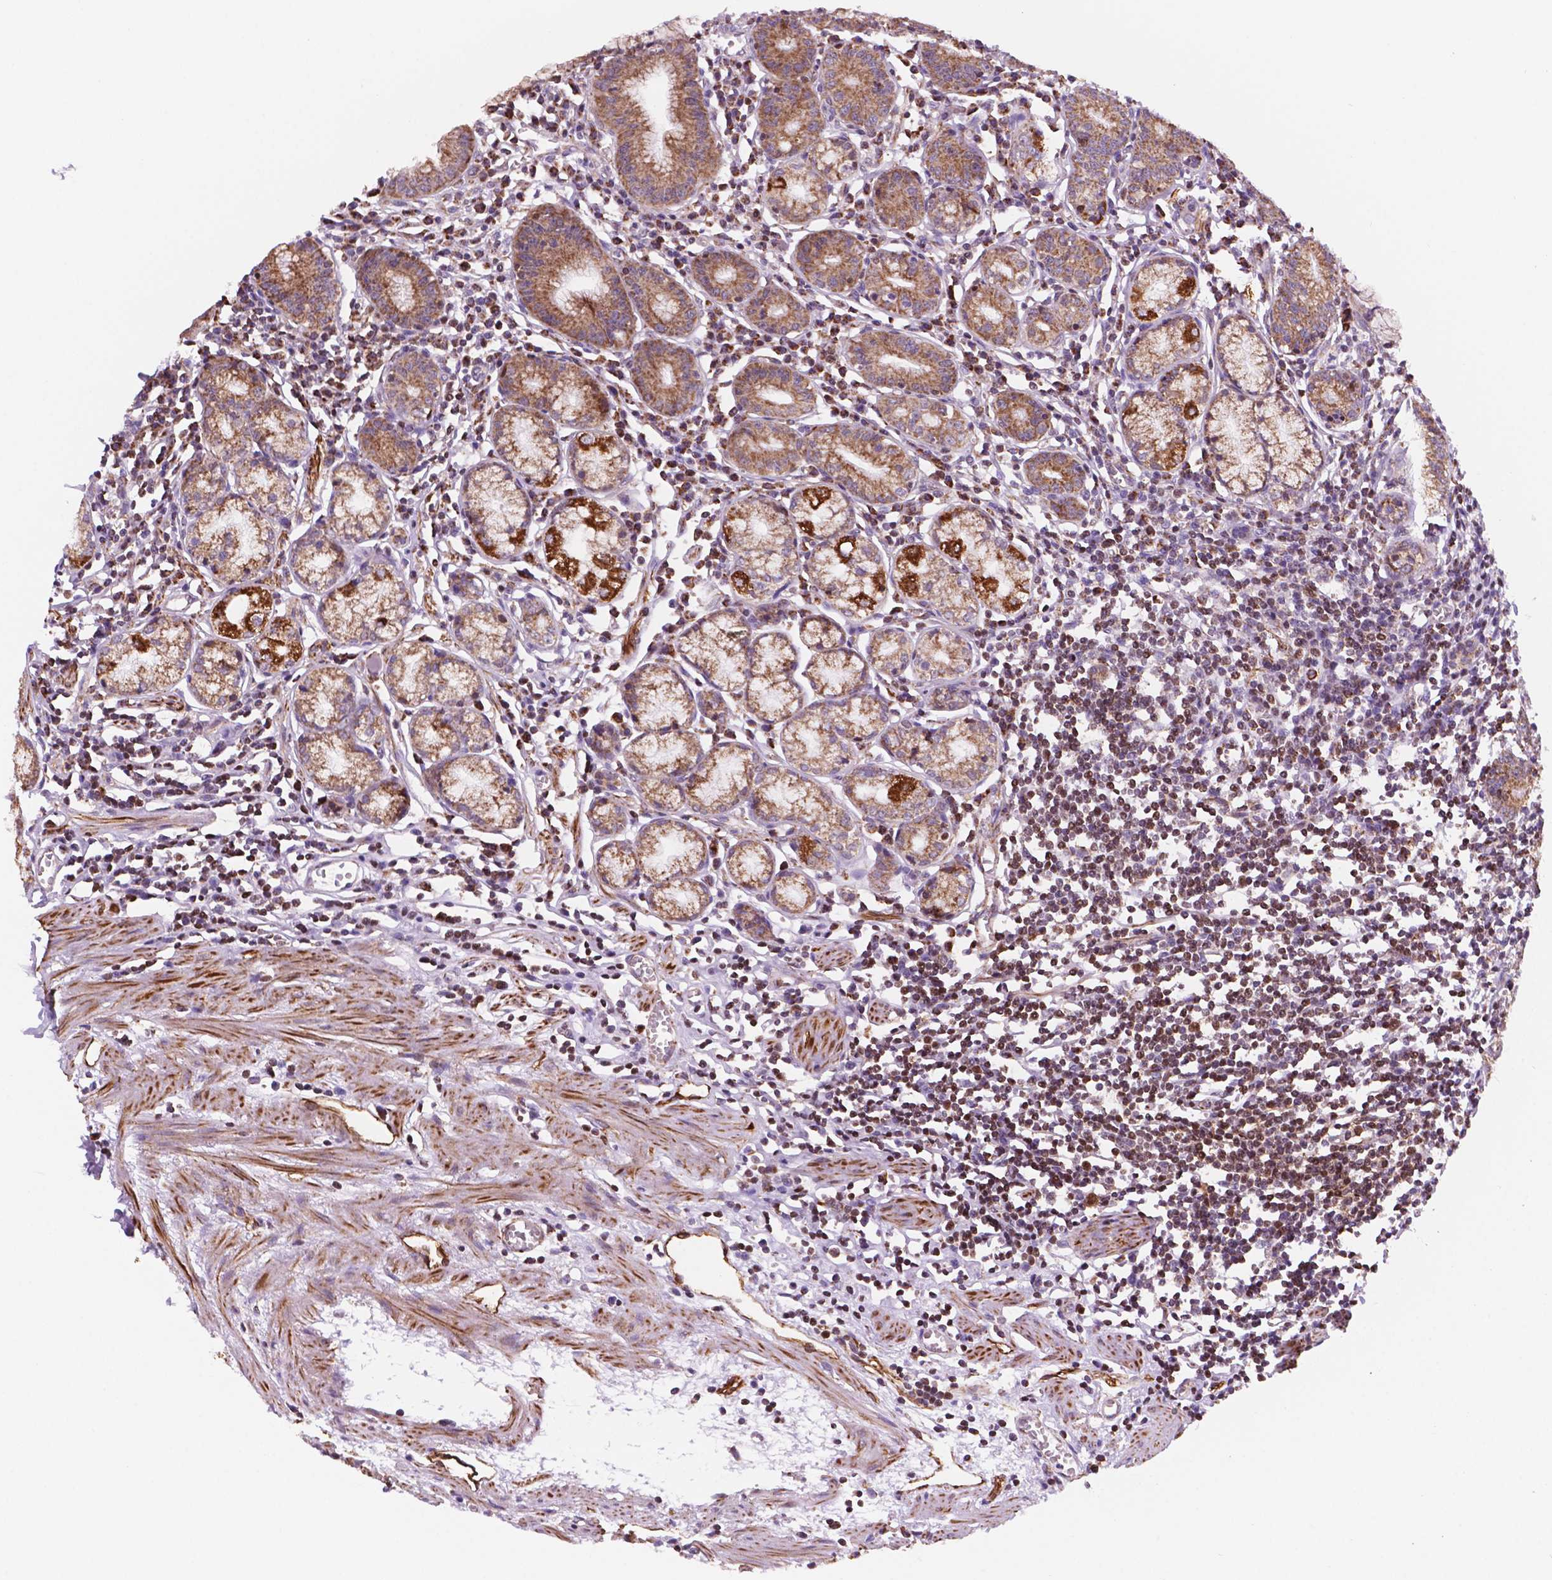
{"staining": {"intensity": "strong", "quantity": ">75%", "location": "cytoplasmic/membranous"}, "tissue": "stomach", "cell_type": "Glandular cells", "image_type": "normal", "snomed": [{"axis": "morphology", "description": "Normal tissue, NOS"}, {"axis": "topography", "description": "Stomach"}], "caption": "DAB (3,3'-diaminobenzidine) immunohistochemical staining of benign human stomach displays strong cytoplasmic/membranous protein expression in approximately >75% of glandular cells.", "gene": "GEMIN4", "patient": {"sex": "male", "age": 55}}